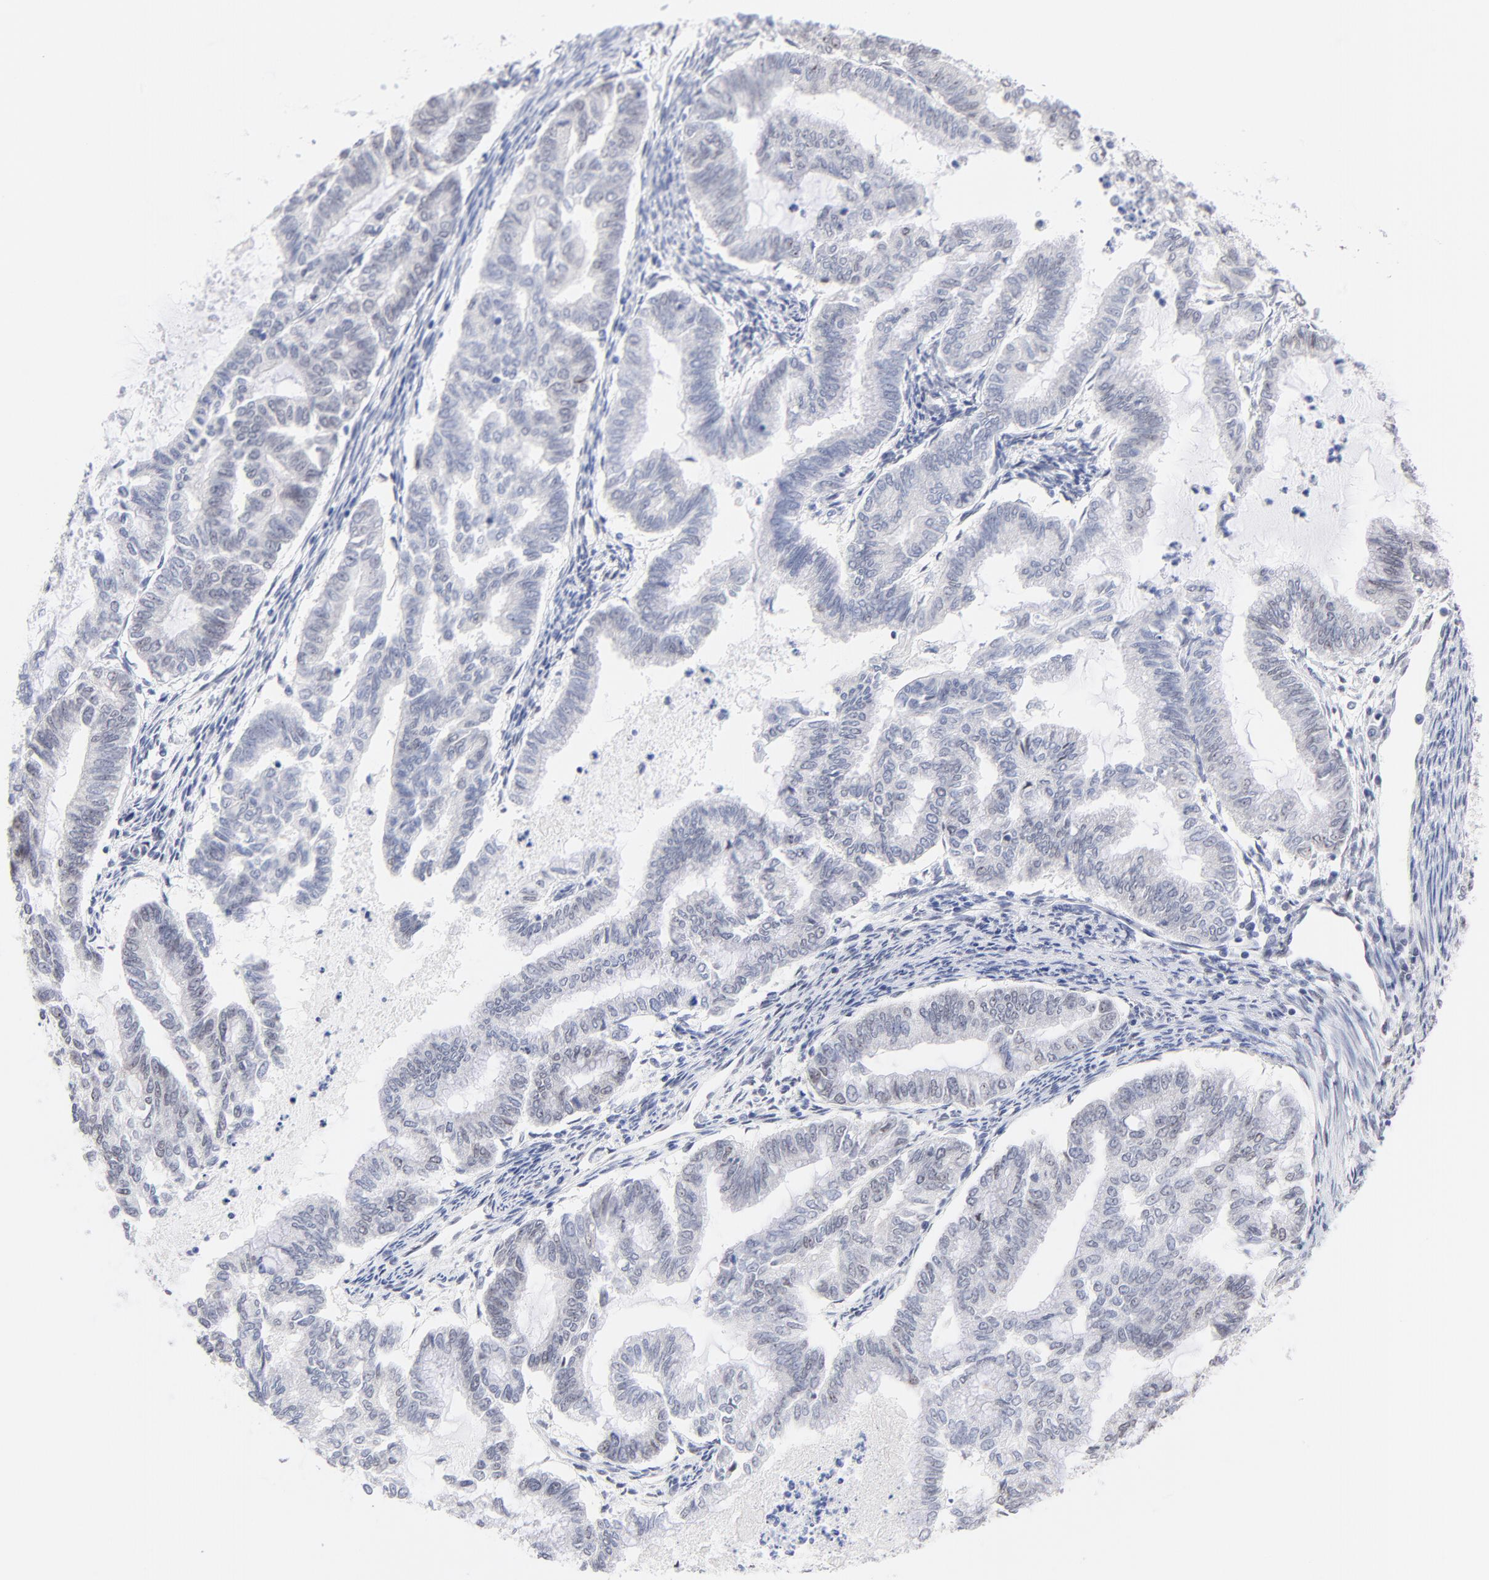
{"staining": {"intensity": "negative", "quantity": "none", "location": "none"}, "tissue": "endometrial cancer", "cell_type": "Tumor cells", "image_type": "cancer", "snomed": [{"axis": "morphology", "description": "Adenocarcinoma, NOS"}, {"axis": "topography", "description": "Endometrium"}], "caption": "This image is of endometrial adenocarcinoma stained with immunohistochemistry (IHC) to label a protein in brown with the nuclei are counter-stained blue. There is no staining in tumor cells. (Brightfield microscopy of DAB immunohistochemistry at high magnification).", "gene": "ZNF74", "patient": {"sex": "female", "age": 79}}